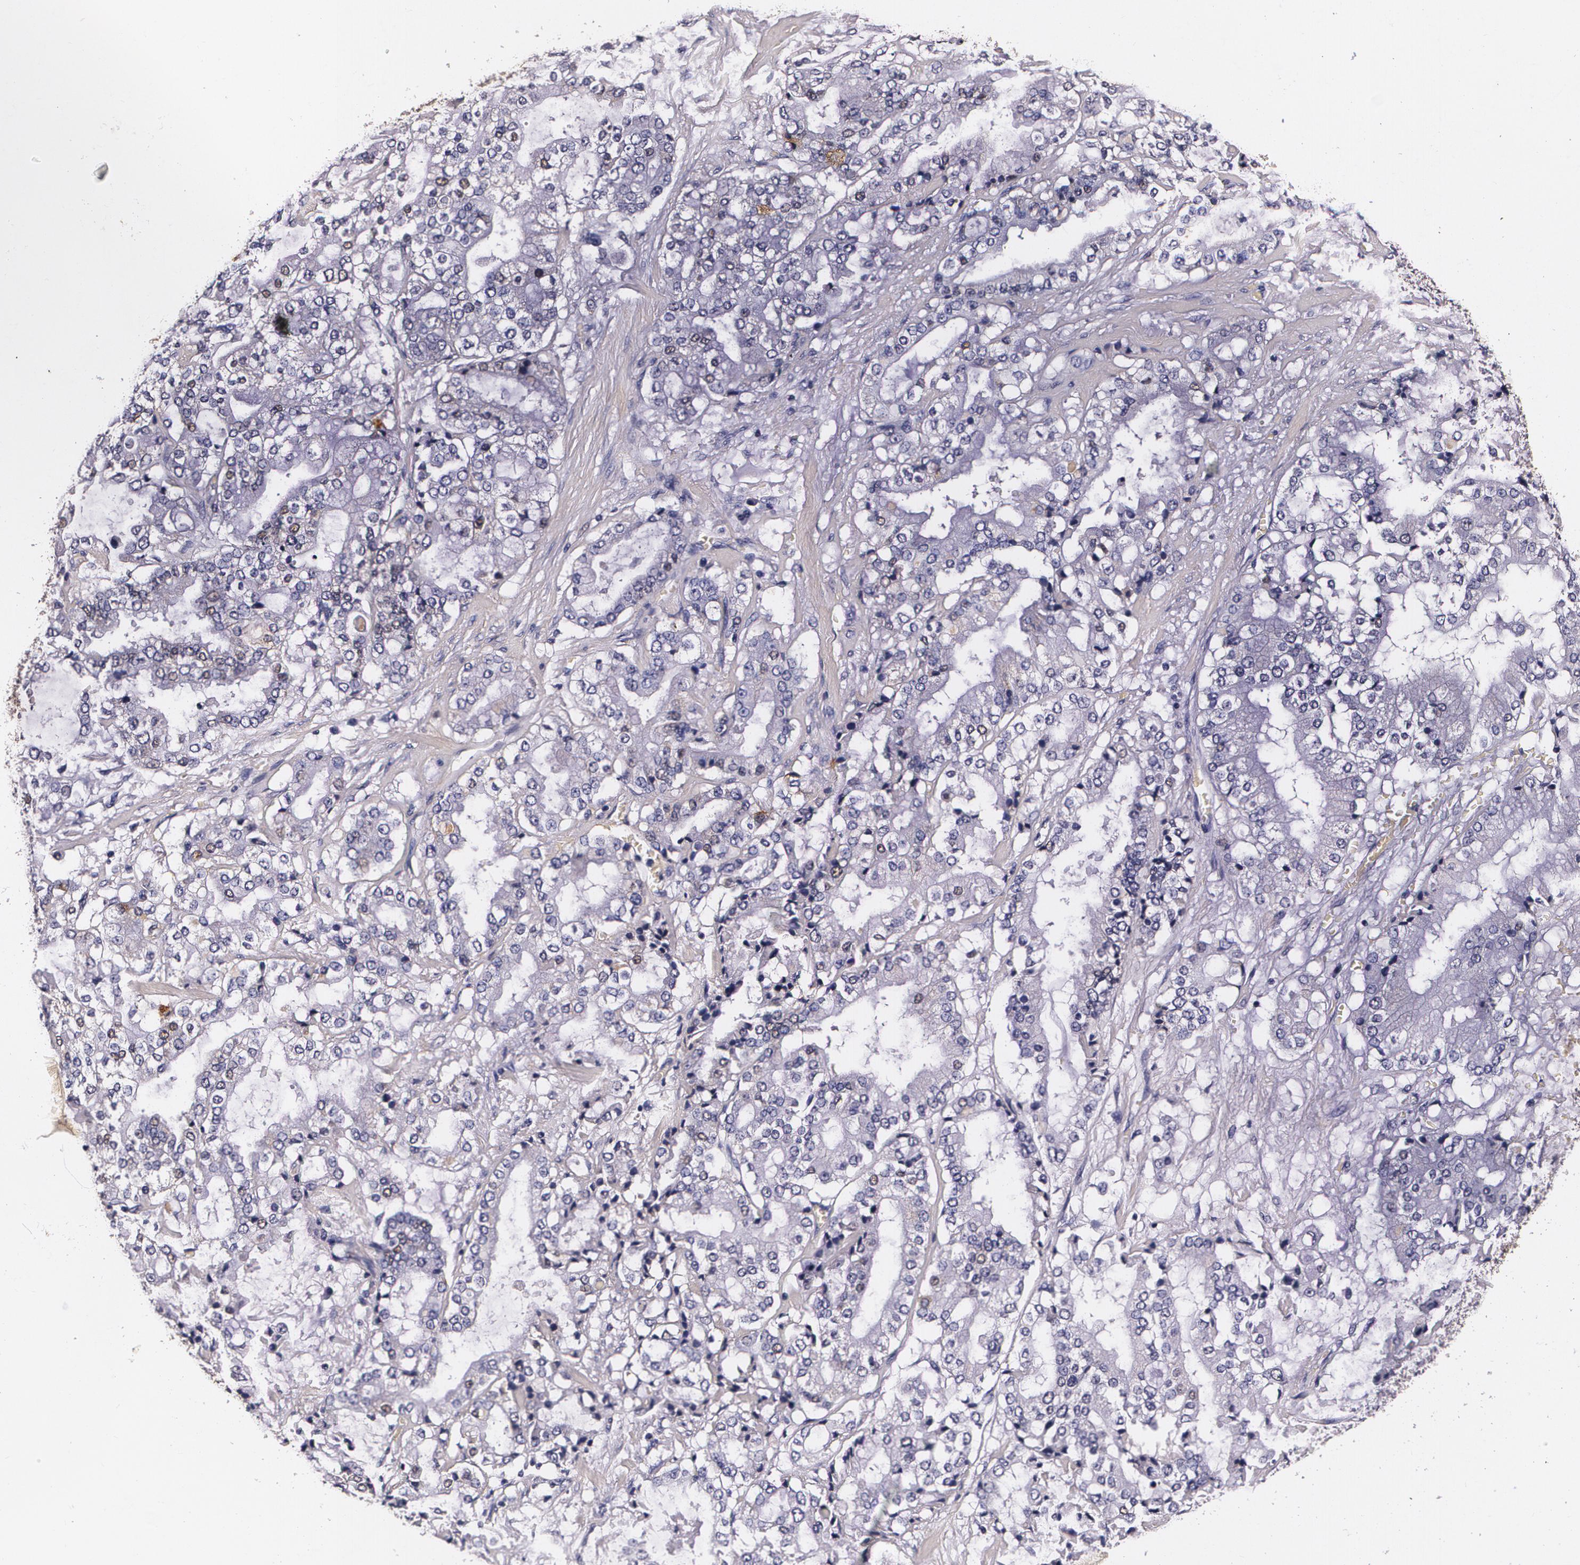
{"staining": {"intensity": "negative", "quantity": "none", "location": "none"}, "tissue": "stomach cancer", "cell_type": "Tumor cells", "image_type": "cancer", "snomed": [{"axis": "morphology", "description": "Normal tissue, NOS"}, {"axis": "morphology", "description": "Adenocarcinoma, NOS"}, {"axis": "topography", "description": "Stomach, upper"}, {"axis": "topography", "description": "Stomach"}], "caption": "DAB immunohistochemical staining of human stomach adenocarcinoma demonstrates no significant positivity in tumor cells.", "gene": "TTR", "patient": {"sex": "male", "age": 76}}